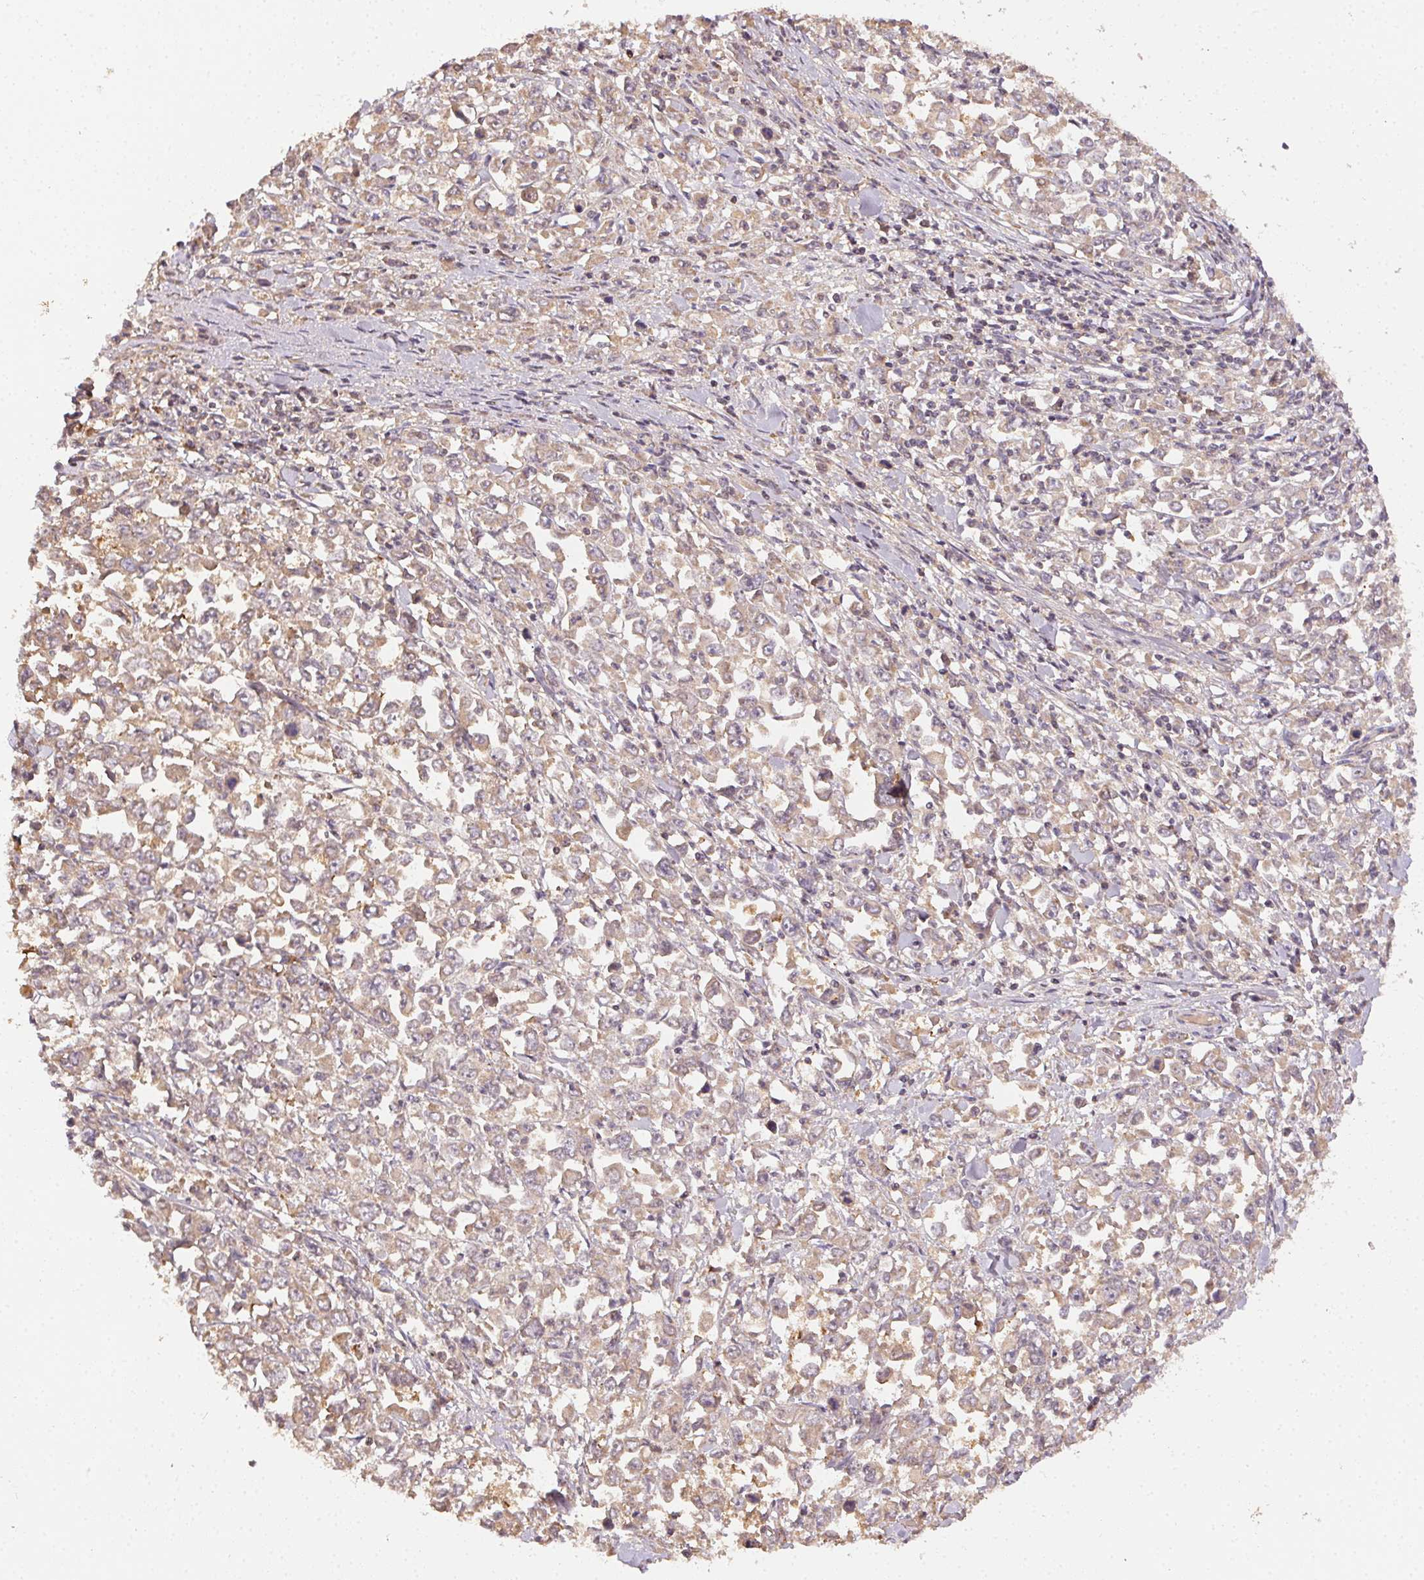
{"staining": {"intensity": "weak", "quantity": ">75%", "location": "cytoplasmic/membranous"}, "tissue": "stomach cancer", "cell_type": "Tumor cells", "image_type": "cancer", "snomed": [{"axis": "morphology", "description": "Adenocarcinoma, NOS"}, {"axis": "topography", "description": "Stomach, upper"}], "caption": "DAB (3,3'-diaminobenzidine) immunohistochemical staining of human stomach cancer shows weak cytoplasmic/membranous protein staining in approximately >75% of tumor cells.", "gene": "RALA", "patient": {"sex": "male", "age": 70}}